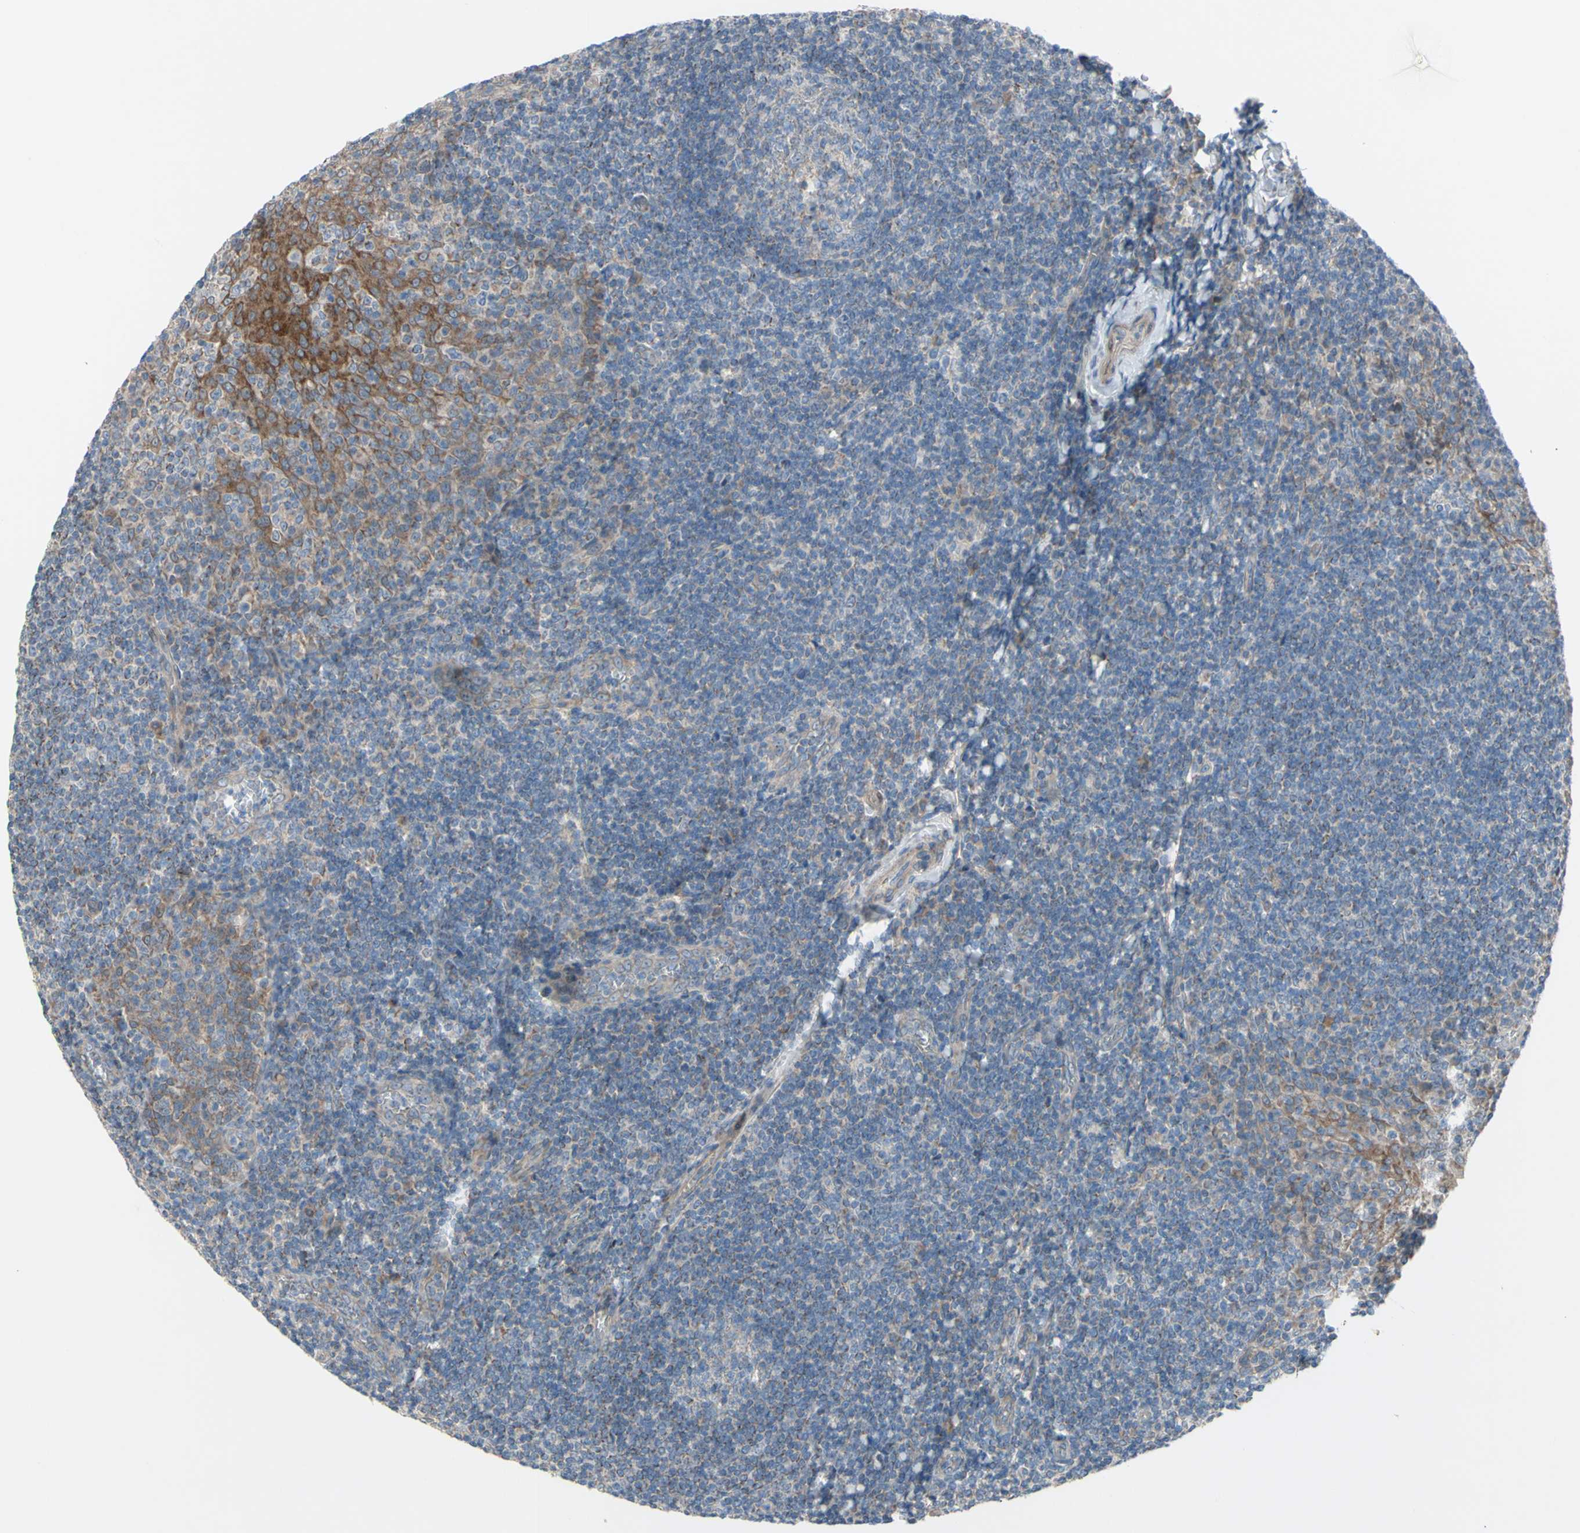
{"staining": {"intensity": "weak", "quantity": "<25%", "location": "cytoplasmic/membranous"}, "tissue": "tonsil", "cell_type": "Germinal center cells", "image_type": "normal", "snomed": [{"axis": "morphology", "description": "Normal tissue, NOS"}, {"axis": "topography", "description": "Tonsil"}], "caption": "Tonsil was stained to show a protein in brown. There is no significant expression in germinal center cells. The staining was performed using DAB to visualize the protein expression in brown, while the nuclei were stained in blue with hematoxylin (Magnification: 20x).", "gene": "GRAMD2B", "patient": {"sex": "male", "age": 31}}